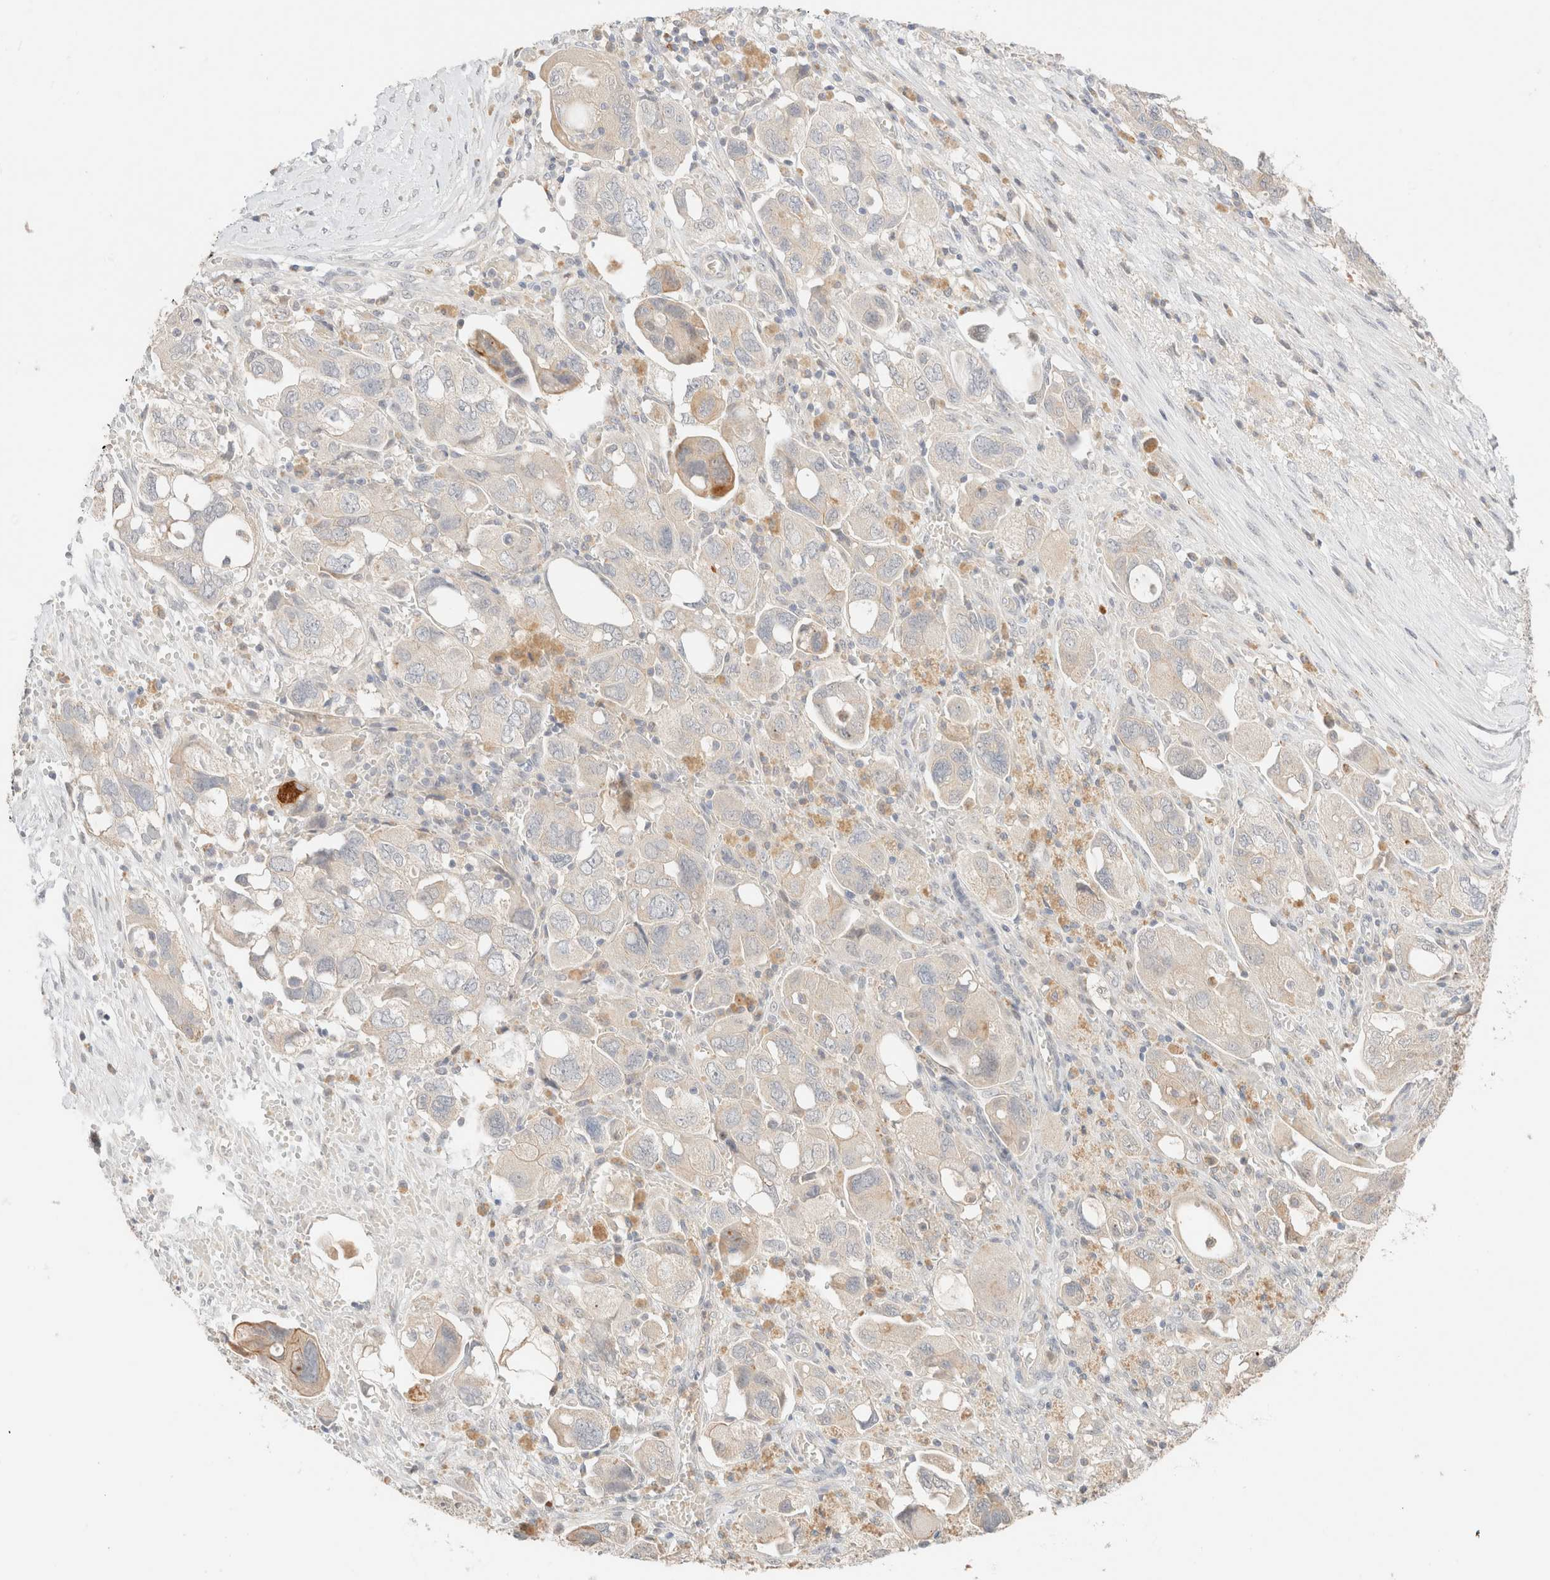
{"staining": {"intensity": "moderate", "quantity": "<25%", "location": "cytoplasmic/membranous"}, "tissue": "ovarian cancer", "cell_type": "Tumor cells", "image_type": "cancer", "snomed": [{"axis": "morphology", "description": "Carcinoma, NOS"}, {"axis": "morphology", "description": "Cystadenocarcinoma, serous, NOS"}, {"axis": "topography", "description": "Ovary"}], "caption": "This is a micrograph of IHC staining of ovarian cancer (serous cystadenocarcinoma), which shows moderate positivity in the cytoplasmic/membranous of tumor cells.", "gene": "SGSM2", "patient": {"sex": "female", "age": 69}}